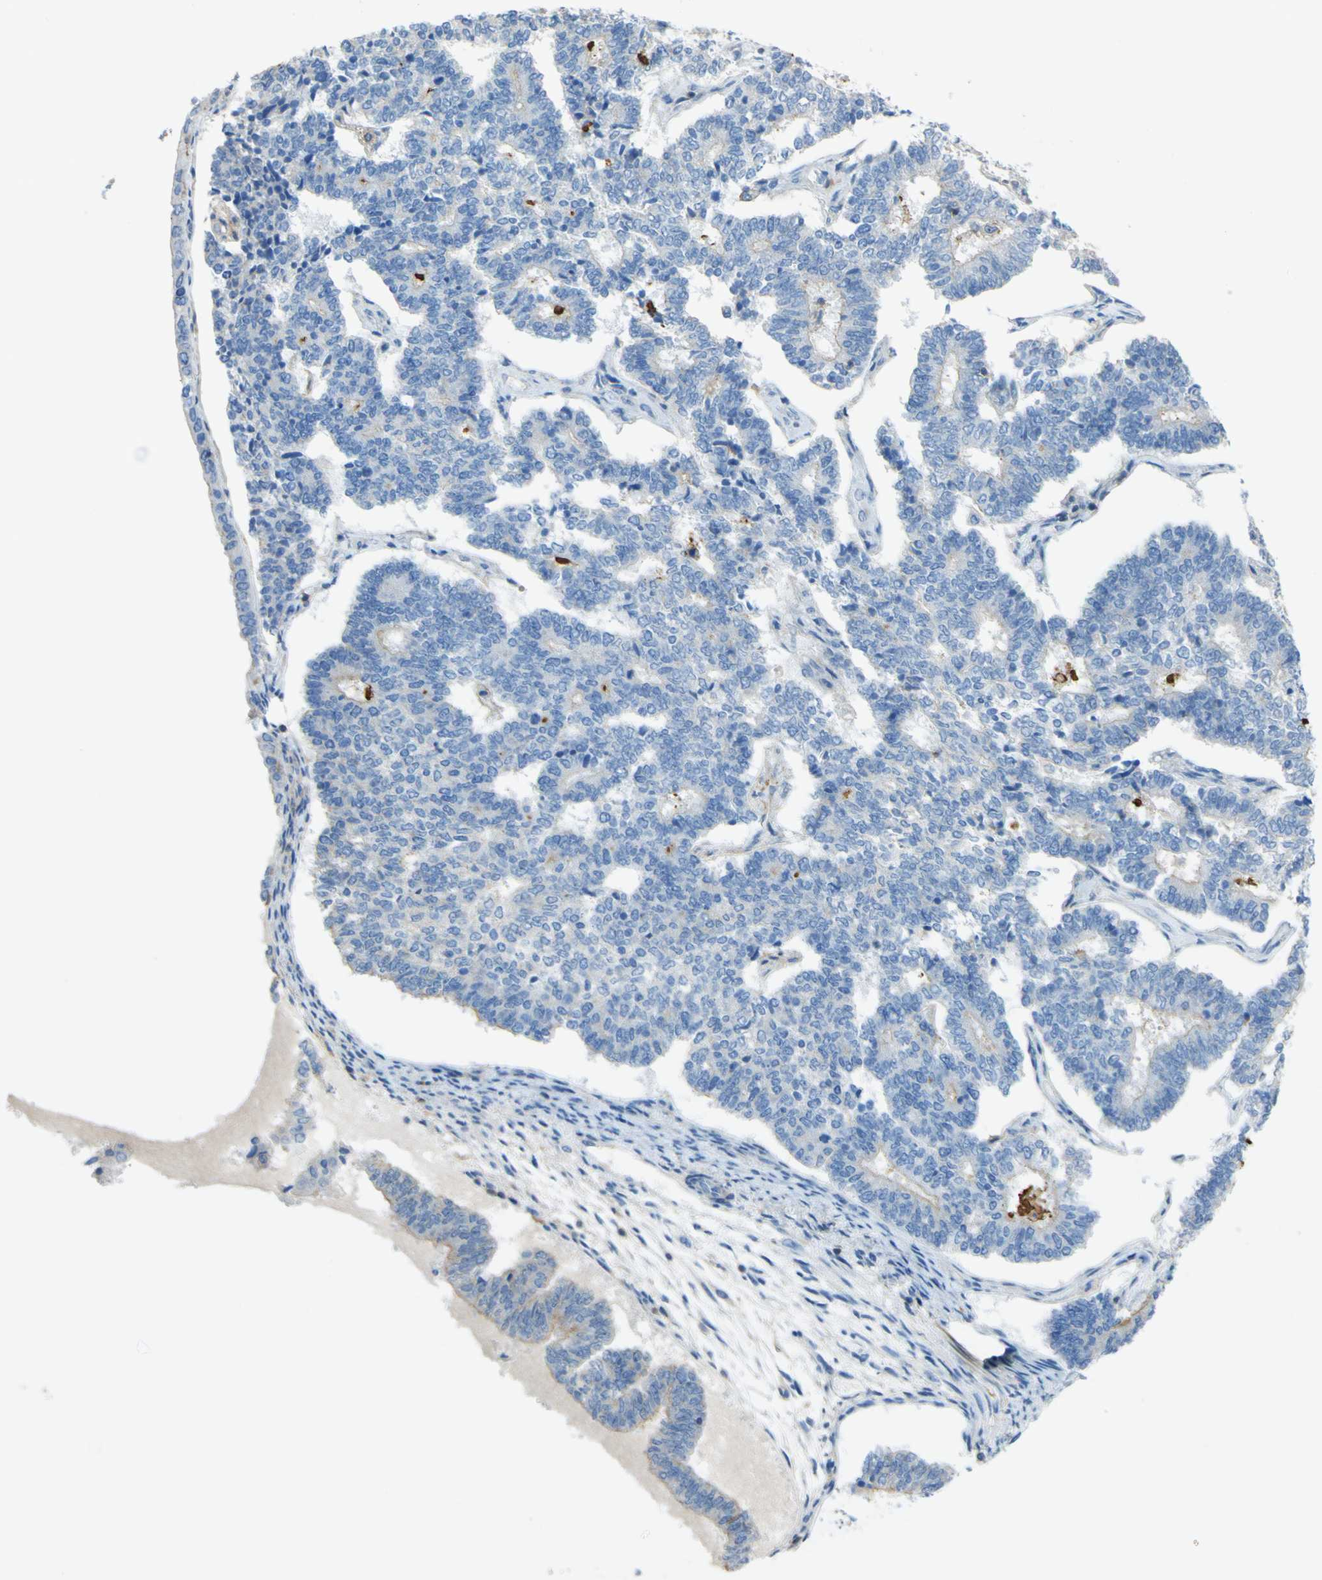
{"staining": {"intensity": "weak", "quantity": "25%-75%", "location": "cytoplasmic/membranous"}, "tissue": "endometrial cancer", "cell_type": "Tumor cells", "image_type": "cancer", "snomed": [{"axis": "morphology", "description": "Adenocarcinoma, NOS"}, {"axis": "topography", "description": "Endometrium"}], "caption": "Weak cytoplasmic/membranous expression for a protein is identified in about 25%-75% of tumor cells of endometrial cancer (adenocarcinoma) using immunohistochemistry (IHC).", "gene": "OGN", "patient": {"sex": "female", "age": 70}}